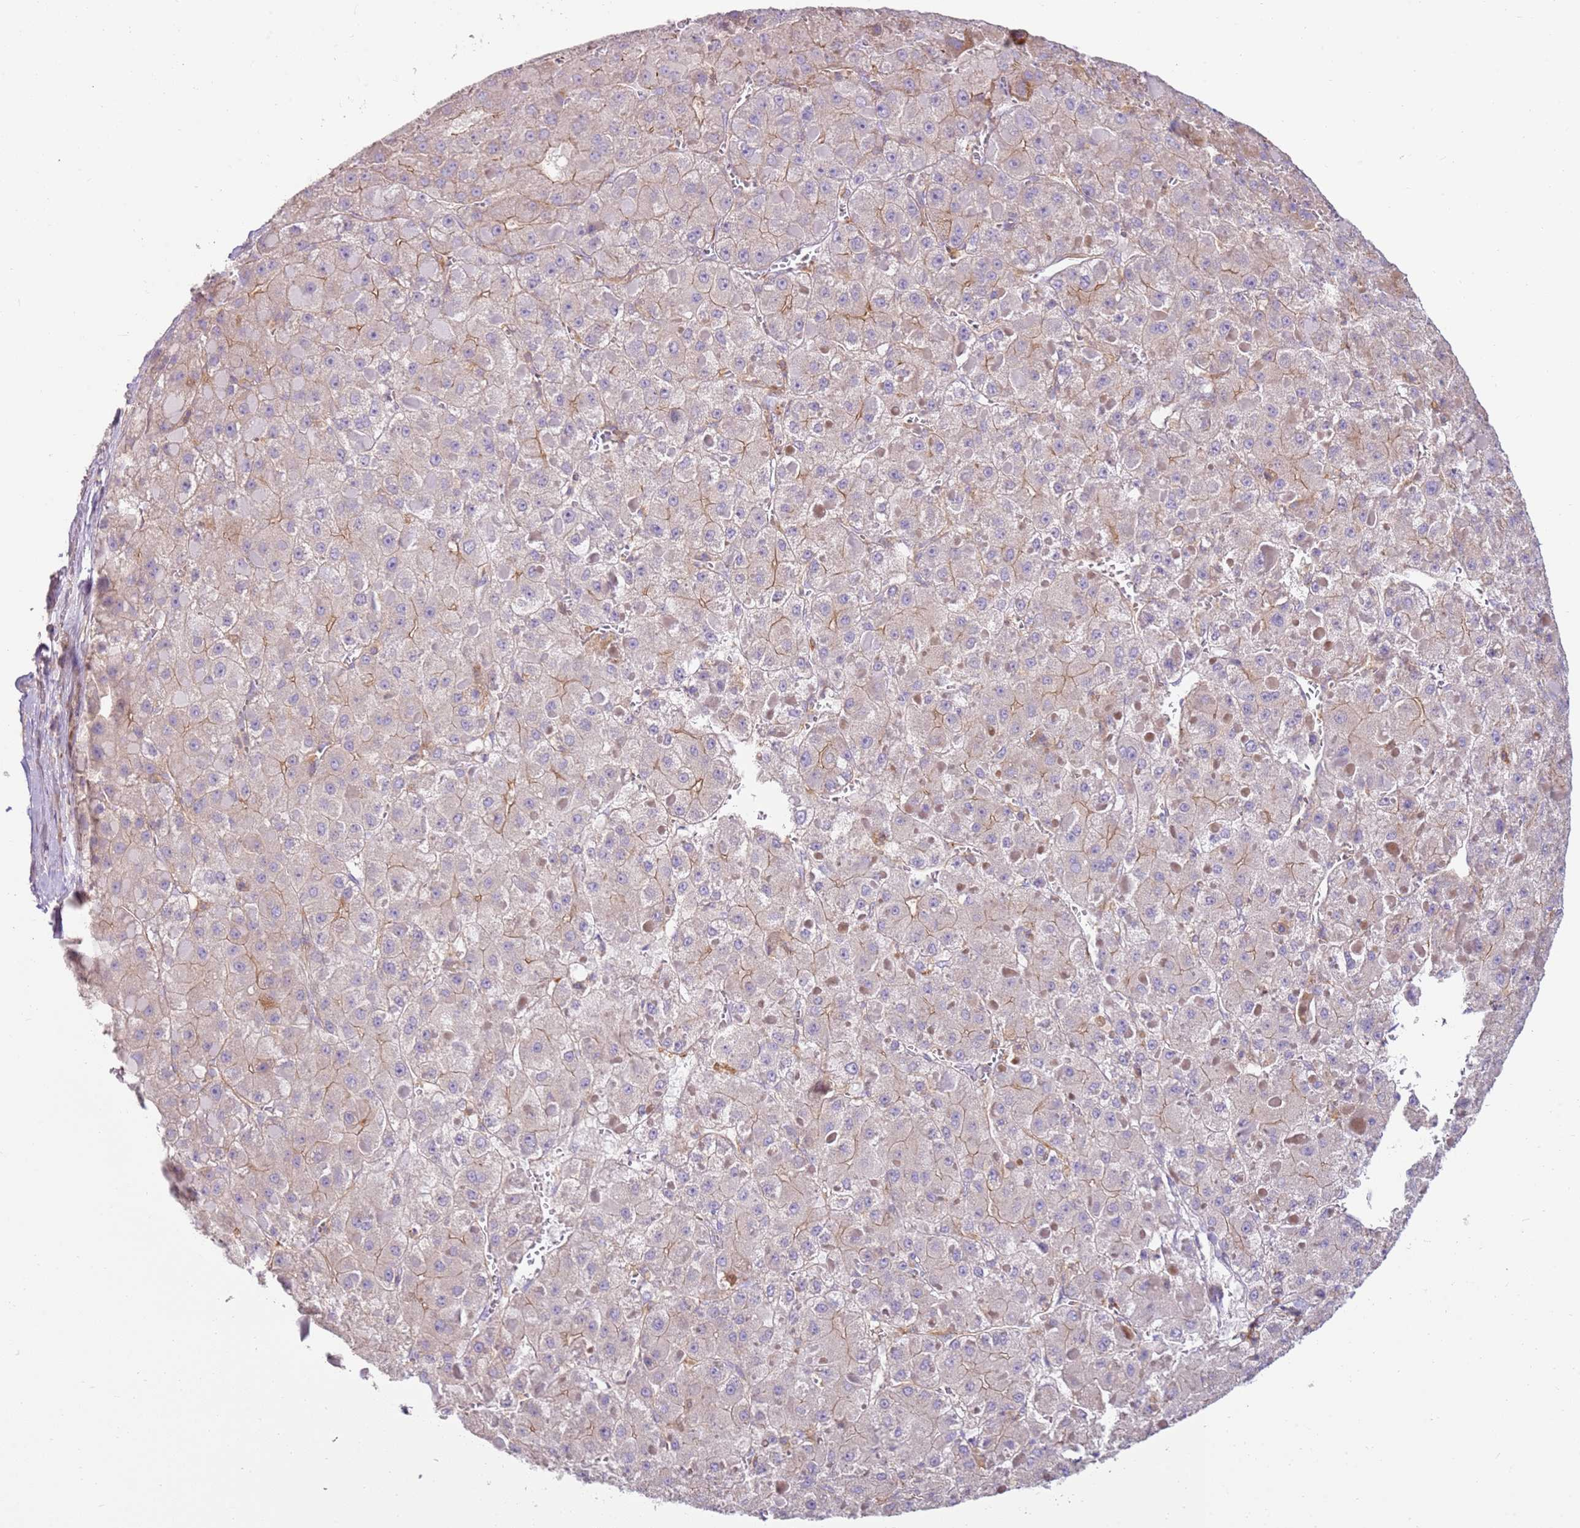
{"staining": {"intensity": "moderate", "quantity": "<25%", "location": "cytoplasmic/membranous"}, "tissue": "liver cancer", "cell_type": "Tumor cells", "image_type": "cancer", "snomed": [{"axis": "morphology", "description": "Carcinoma, Hepatocellular, NOS"}, {"axis": "topography", "description": "Liver"}], "caption": "Immunohistochemistry (IHC) (DAB) staining of liver cancer shows moderate cytoplasmic/membranous protein positivity in approximately <25% of tumor cells. The staining is performed using DAB (3,3'-diaminobenzidine) brown chromogen to label protein expression. The nuclei are counter-stained blue using hematoxylin.", "gene": "FPR1", "patient": {"sex": "female", "age": 73}}